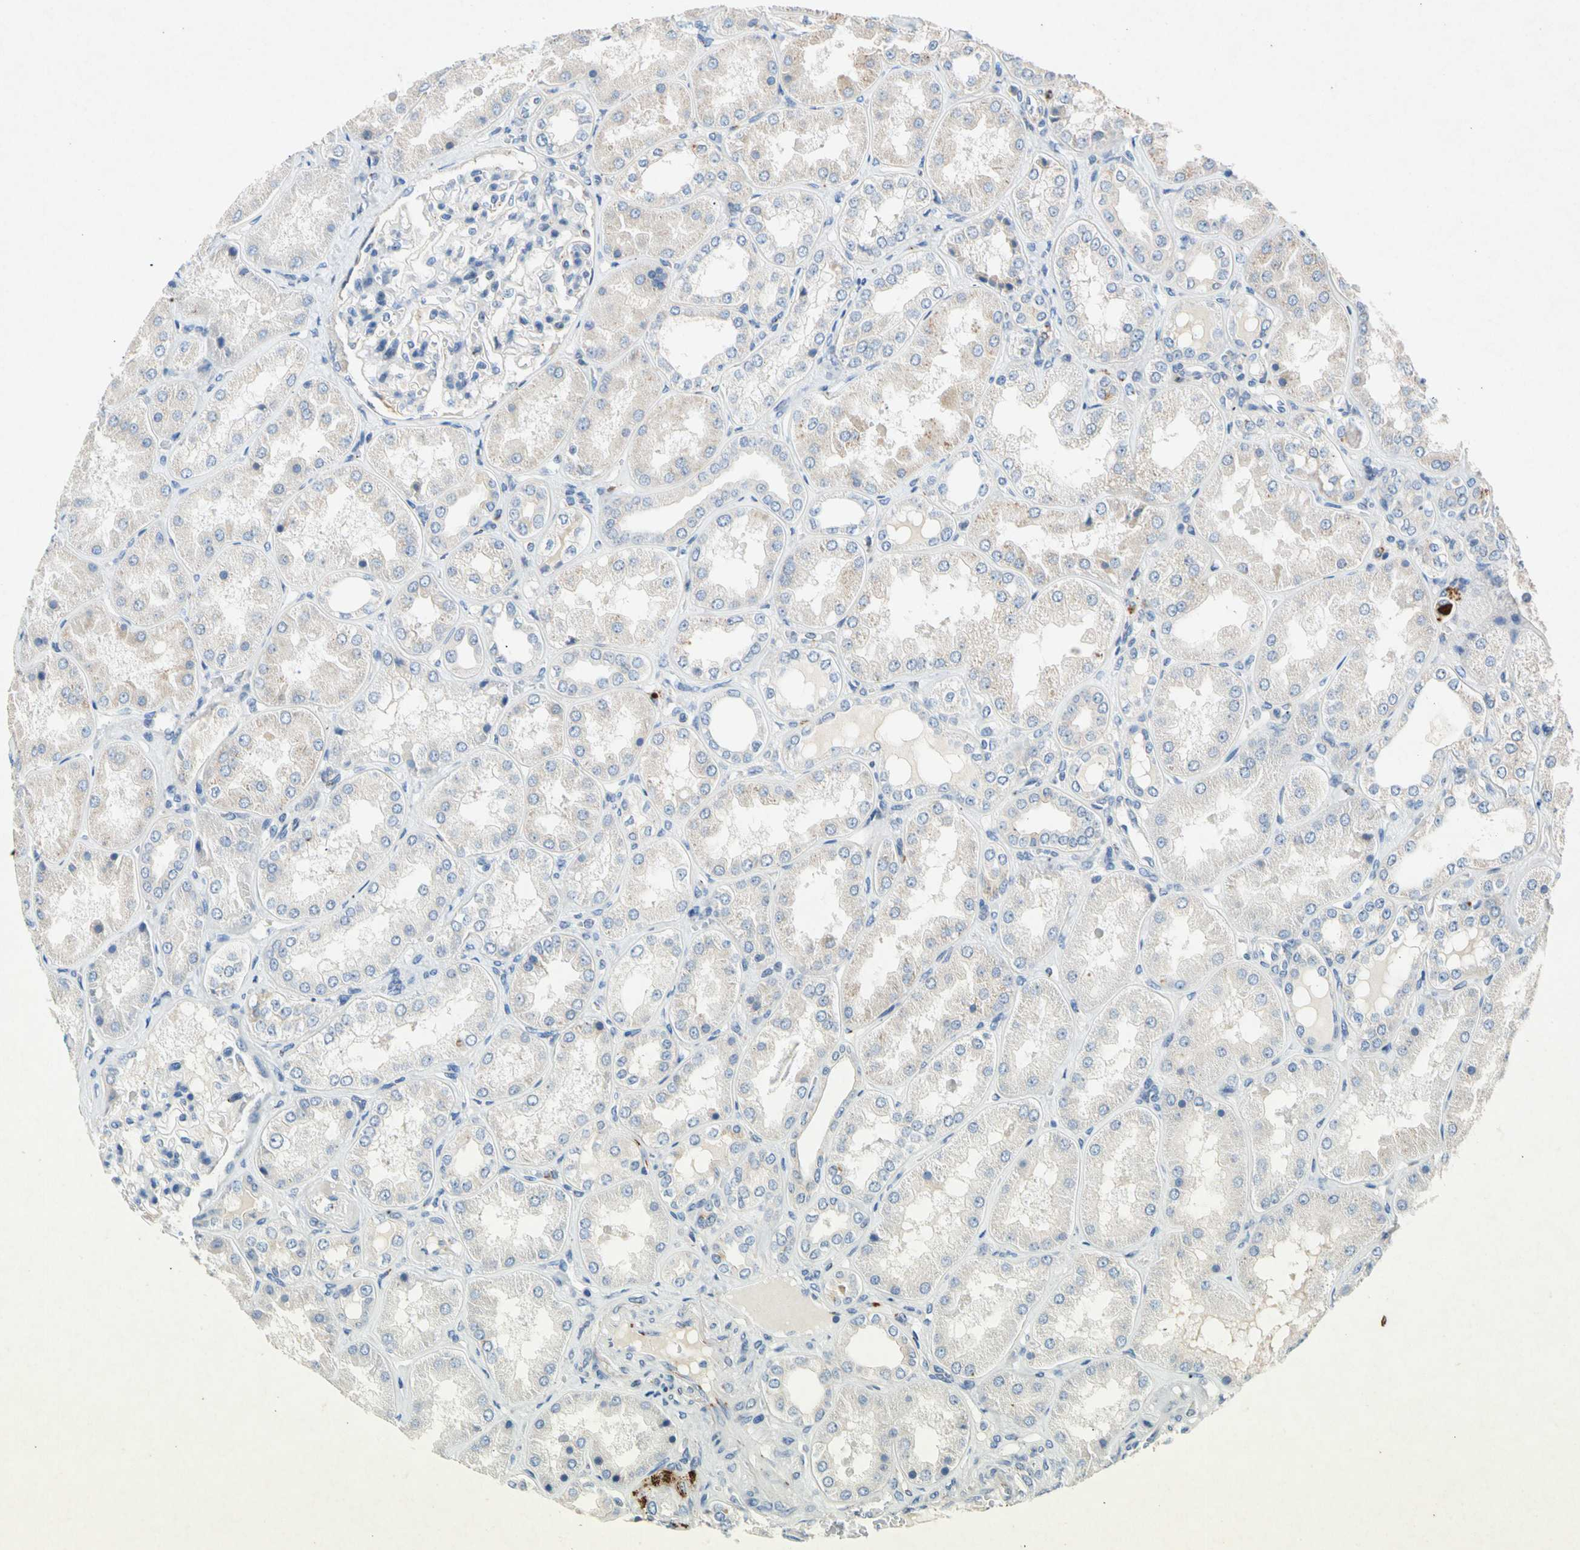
{"staining": {"intensity": "negative", "quantity": "none", "location": "none"}, "tissue": "kidney", "cell_type": "Cells in glomeruli", "image_type": "normal", "snomed": [{"axis": "morphology", "description": "Normal tissue, NOS"}, {"axis": "topography", "description": "Kidney"}], "caption": "There is no significant expression in cells in glomeruli of kidney. Brightfield microscopy of immunohistochemistry (IHC) stained with DAB (3,3'-diaminobenzidine) (brown) and hematoxylin (blue), captured at high magnification.", "gene": "GASK1B", "patient": {"sex": "female", "age": 56}}